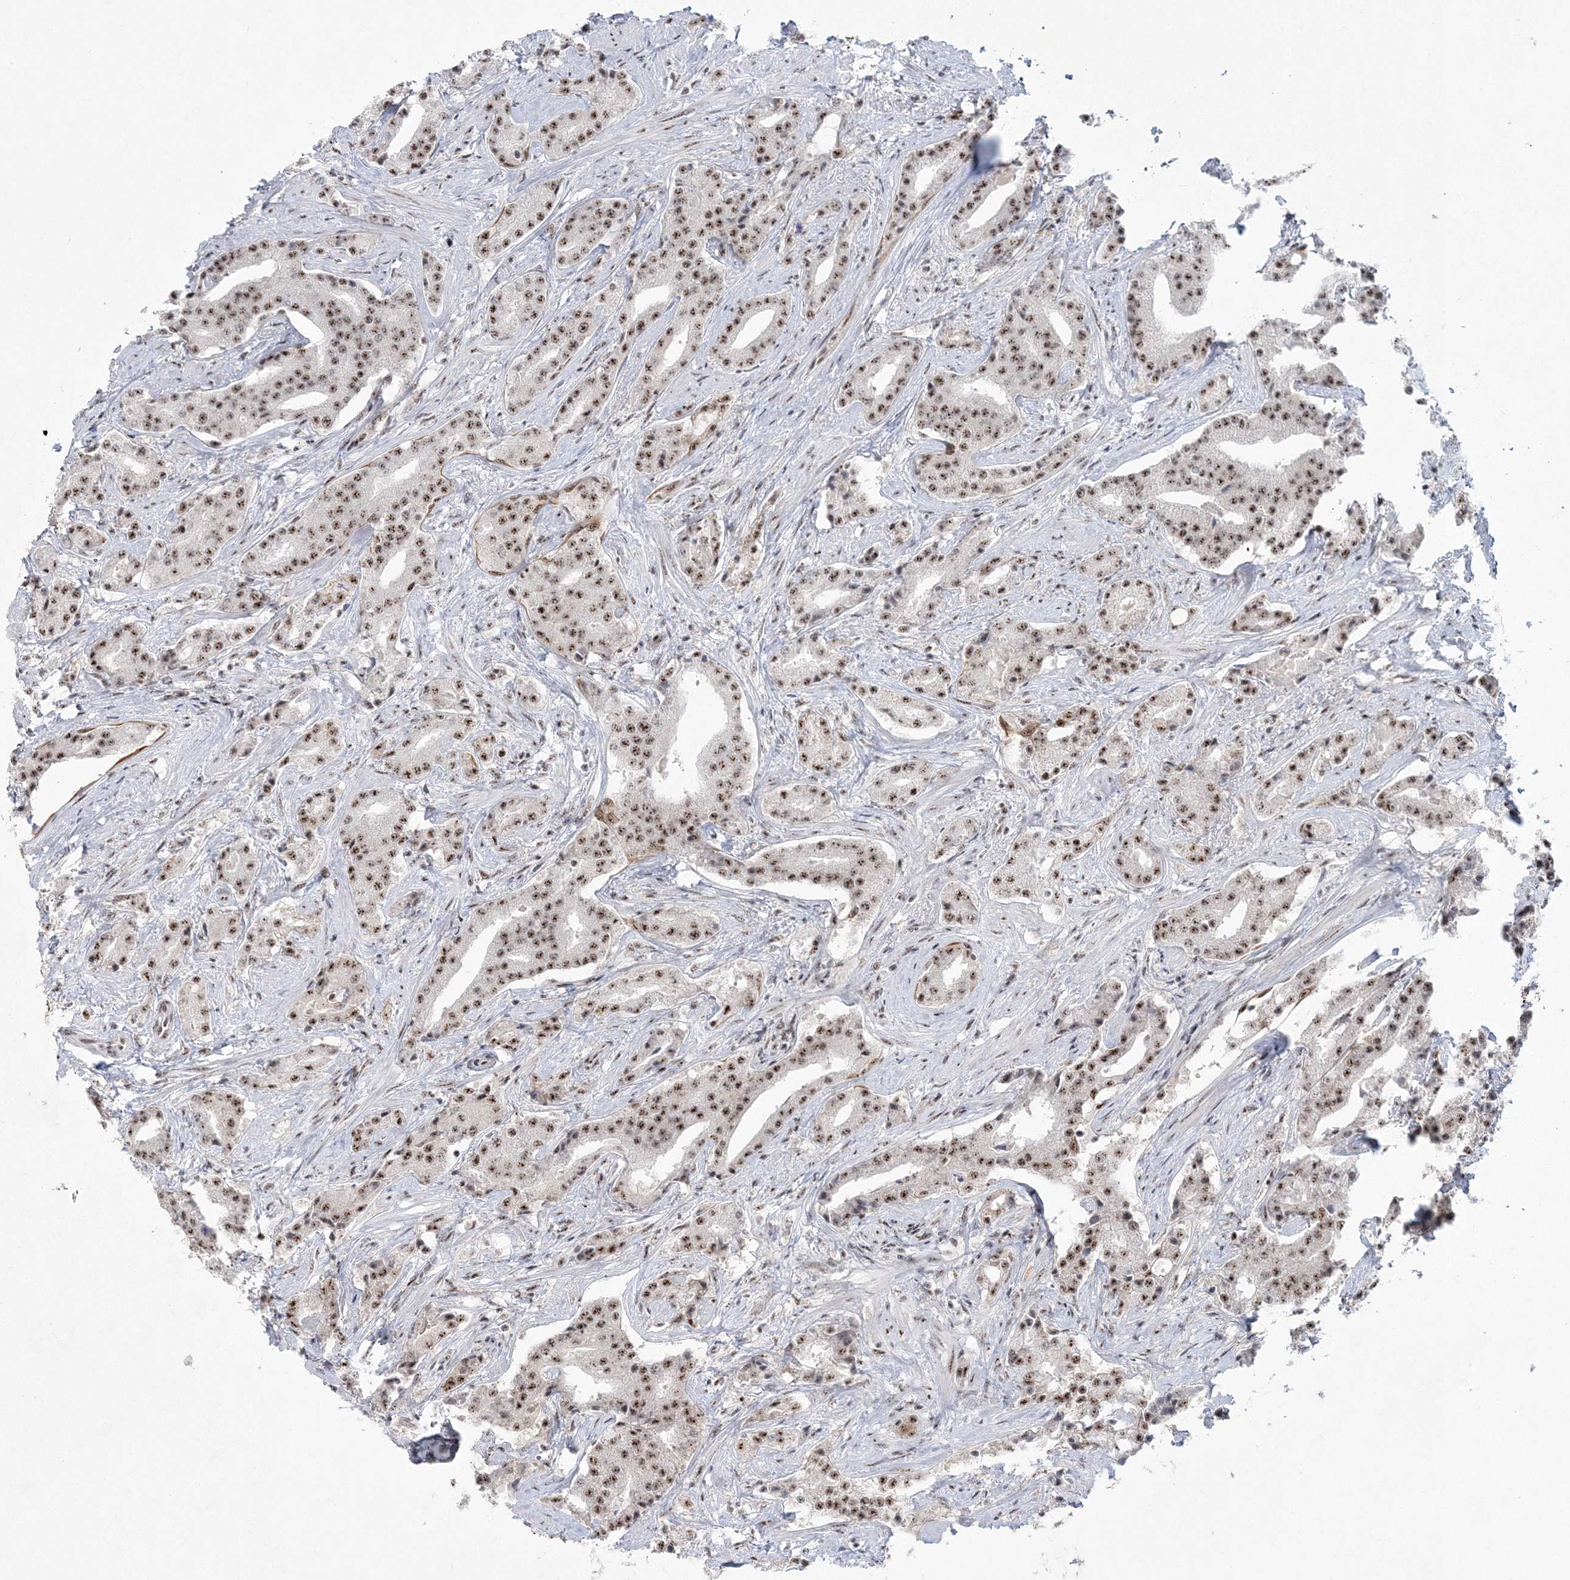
{"staining": {"intensity": "moderate", "quantity": ">75%", "location": "nuclear"}, "tissue": "prostate cancer", "cell_type": "Tumor cells", "image_type": "cancer", "snomed": [{"axis": "morphology", "description": "Adenocarcinoma, Low grade"}, {"axis": "topography", "description": "Prostate"}], "caption": "This histopathology image reveals IHC staining of human prostate low-grade adenocarcinoma, with medium moderate nuclear positivity in about >75% of tumor cells.", "gene": "KDM6B", "patient": {"sex": "male", "age": 67}}